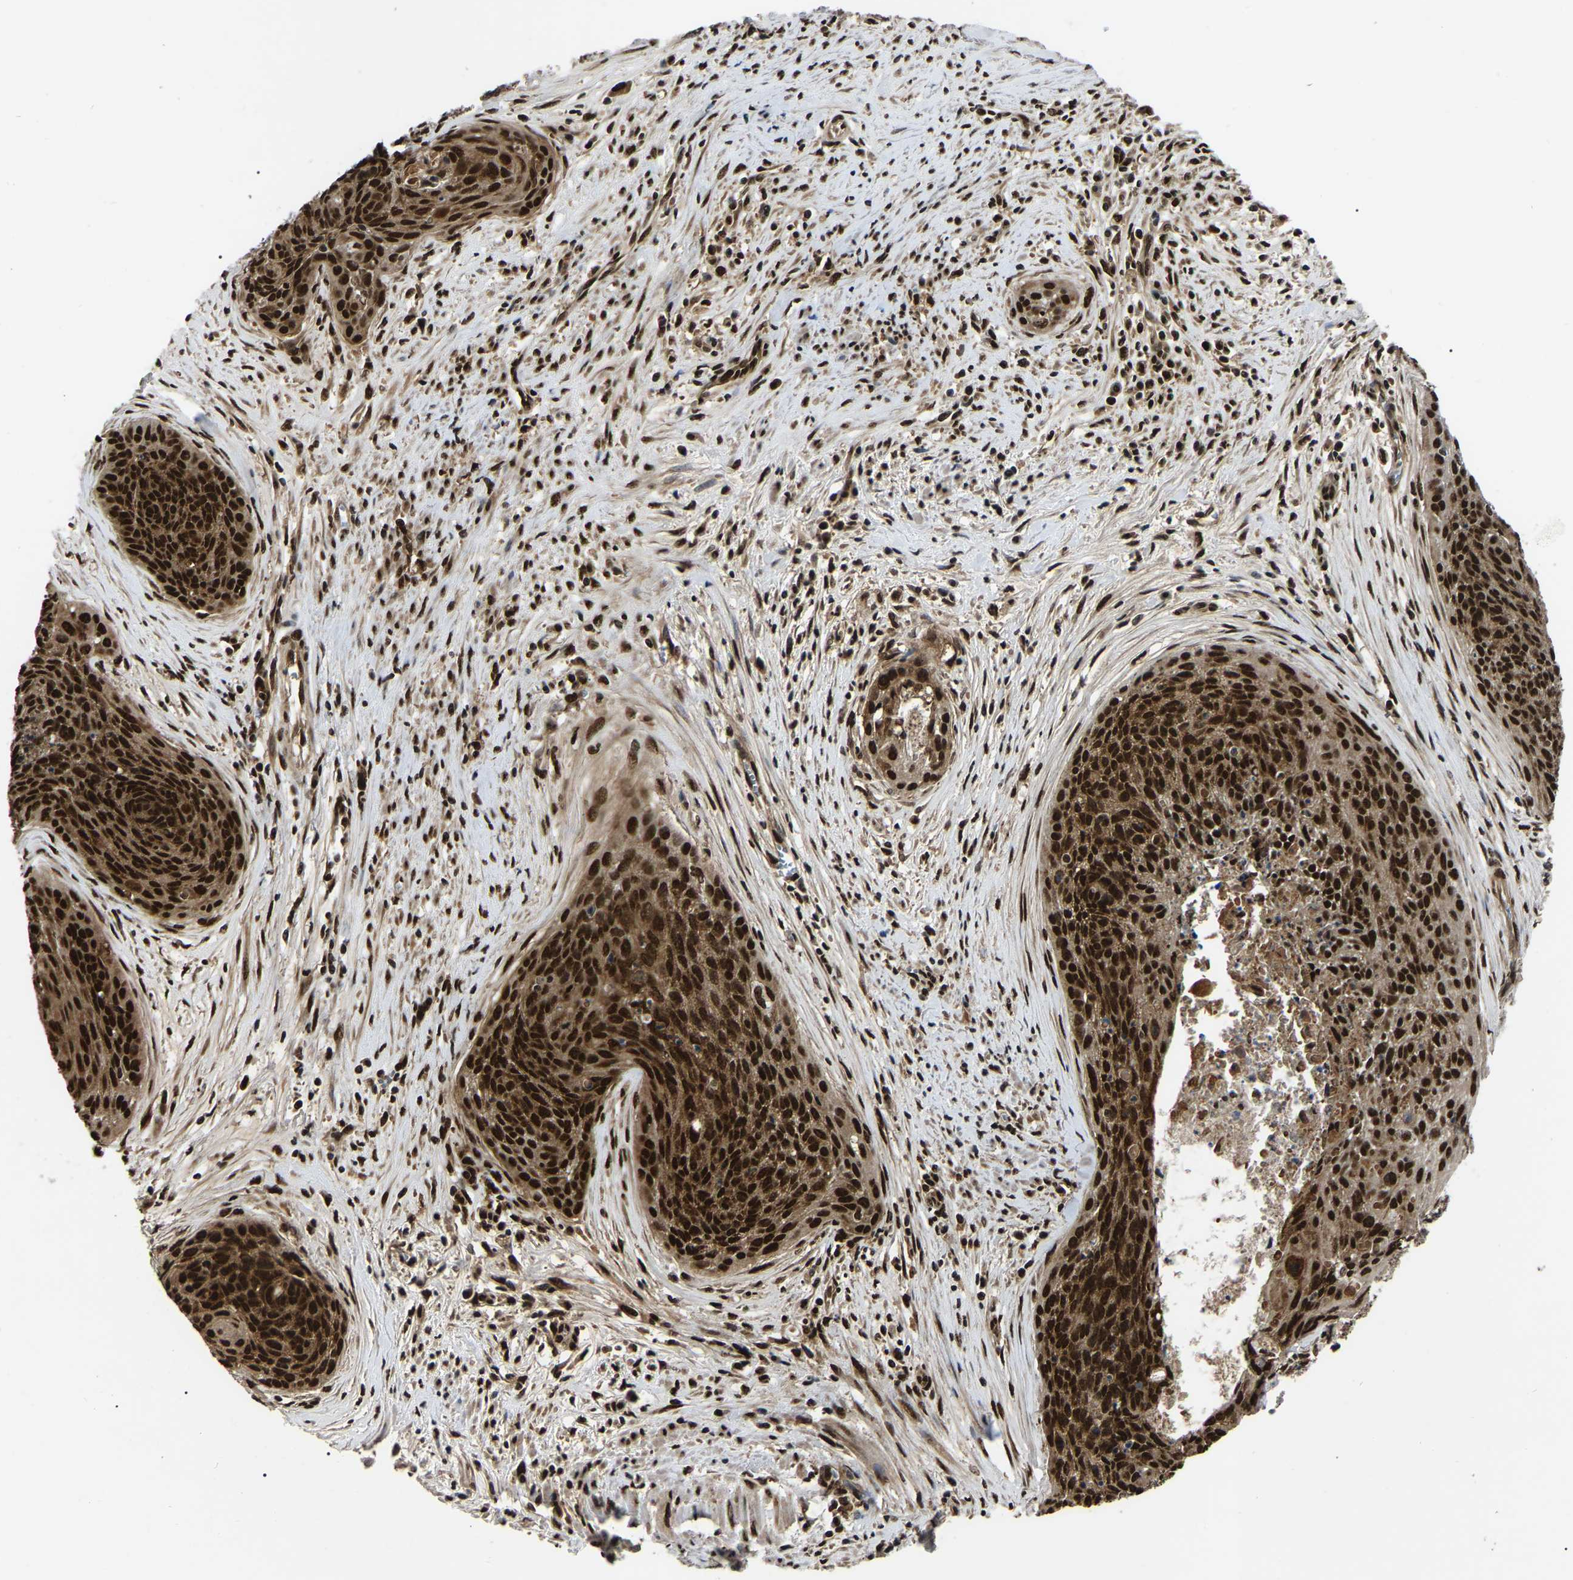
{"staining": {"intensity": "strong", "quantity": ">75%", "location": "cytoplasmic/membranous,nuclear"}, "tissue": "cervical cancer", "cell_type": "Tumor cells", "image_type": "cancer", "snomed": [{"axis": "morphology", "description": "Squamous cell carcinoma, NOS"}, {"axis": "topography", "description": "Cervix"}], "caption": "Strong cytoplasmic/membranous and nuclear staining for a protein is identified in approximately >75% of tumor cells of squamous cell carcinoma (cervical) using immunohistochemistry.", "gene": "TRIM35", "patient": {"sex": "female", "age": 55}}